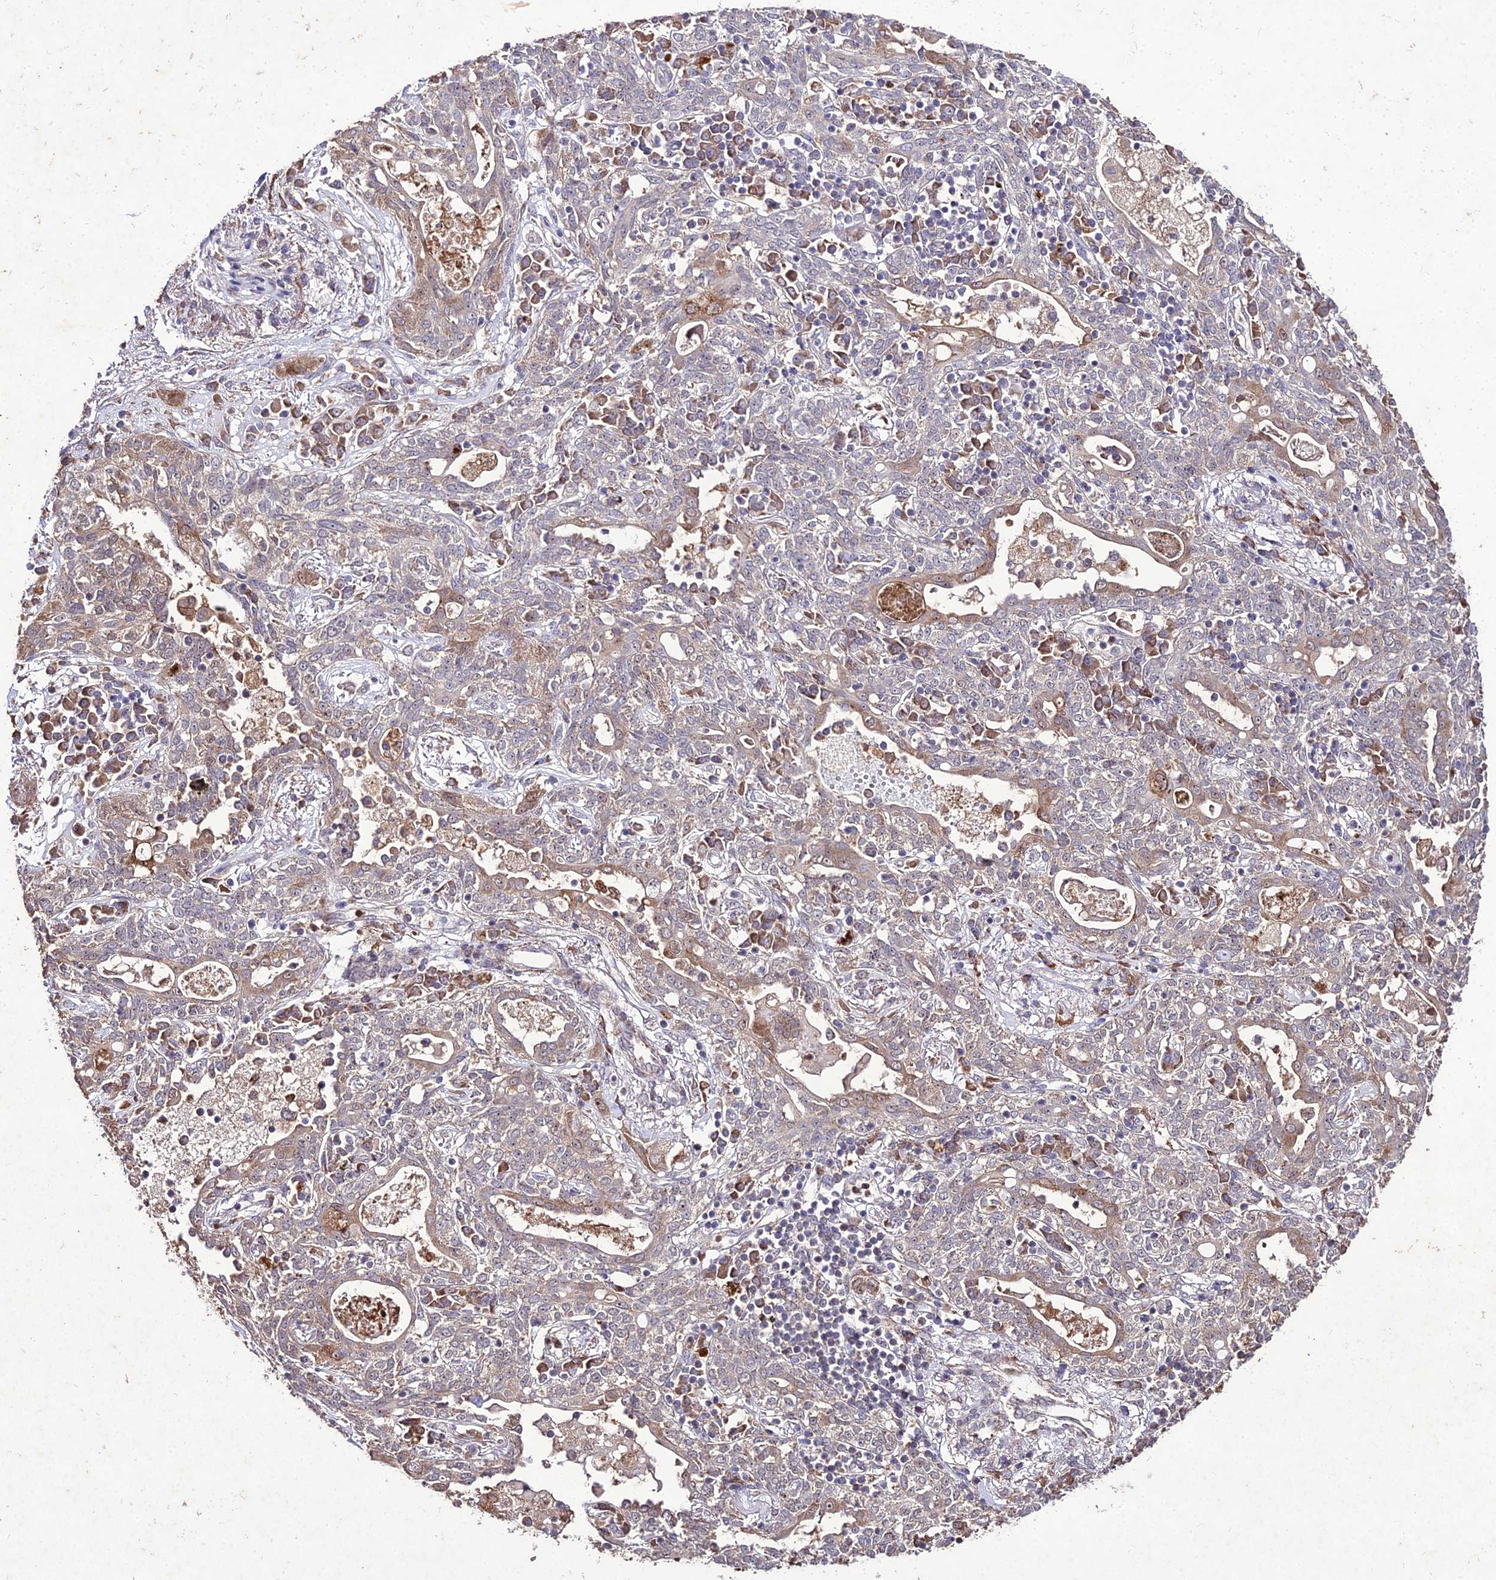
{"staining": {"intensity": "weak", "quantity": "<25%", "location": "cytoplasmic/membranous"}, "tissue": "lung cancer", "cell_type": "Tumor cells", "image_type": "cancer", "snomed": [{"axis": "morphology", "description": "Squamous cell carcinoma, NOS"}, {"axis": "topography", "description": "Lung"}], "caption": "Immunohistochemical staining of lung cancer exhibits no significant expression in tumor cells.", "gene": "ZNF766", "patient": {"sex": "female", "age": 70}}